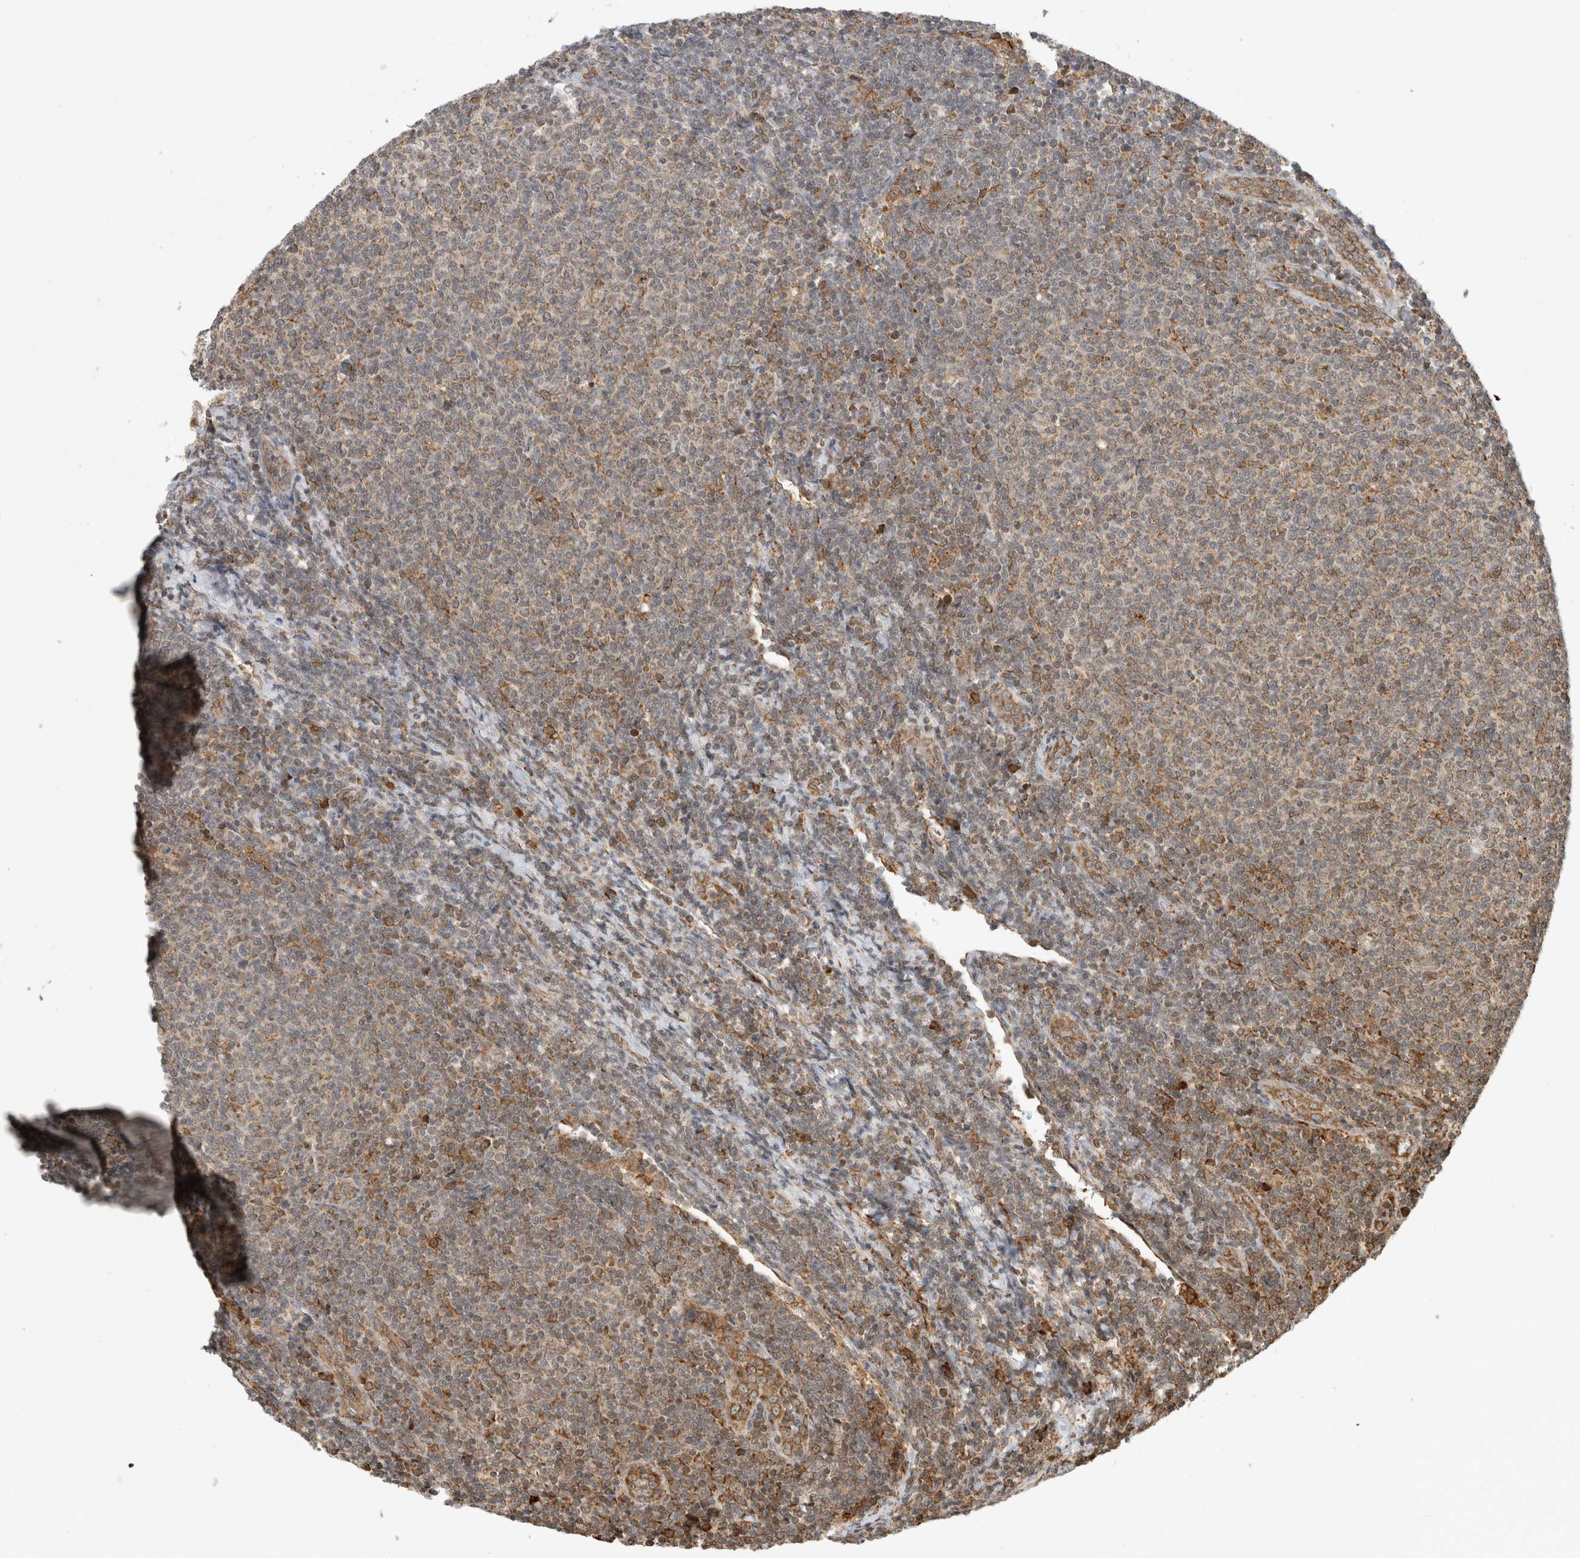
{"staining": {"intensity": "weak", "quantity": "<25%", "location": "cytoplasmic/membranous"}, "tissue": "lymphoma", "cell_type": "Tumor cells", "image_type": "cancer", "snomed": [{"axis": "morphology", "description": "Malignant lymphoma, non-Hodgkin's type, Low grade"}, {"axis": "topography", "description": "Lymph node"}], "caption": "Histopathology image shows no significant protein positivity in tumor cells of low-grade malignant lymphoma, non-Hodgkin's type. Nuclei are stained in blue.", "gene": "MS4A7", "patient": {"sex": "male", "age": 66}}